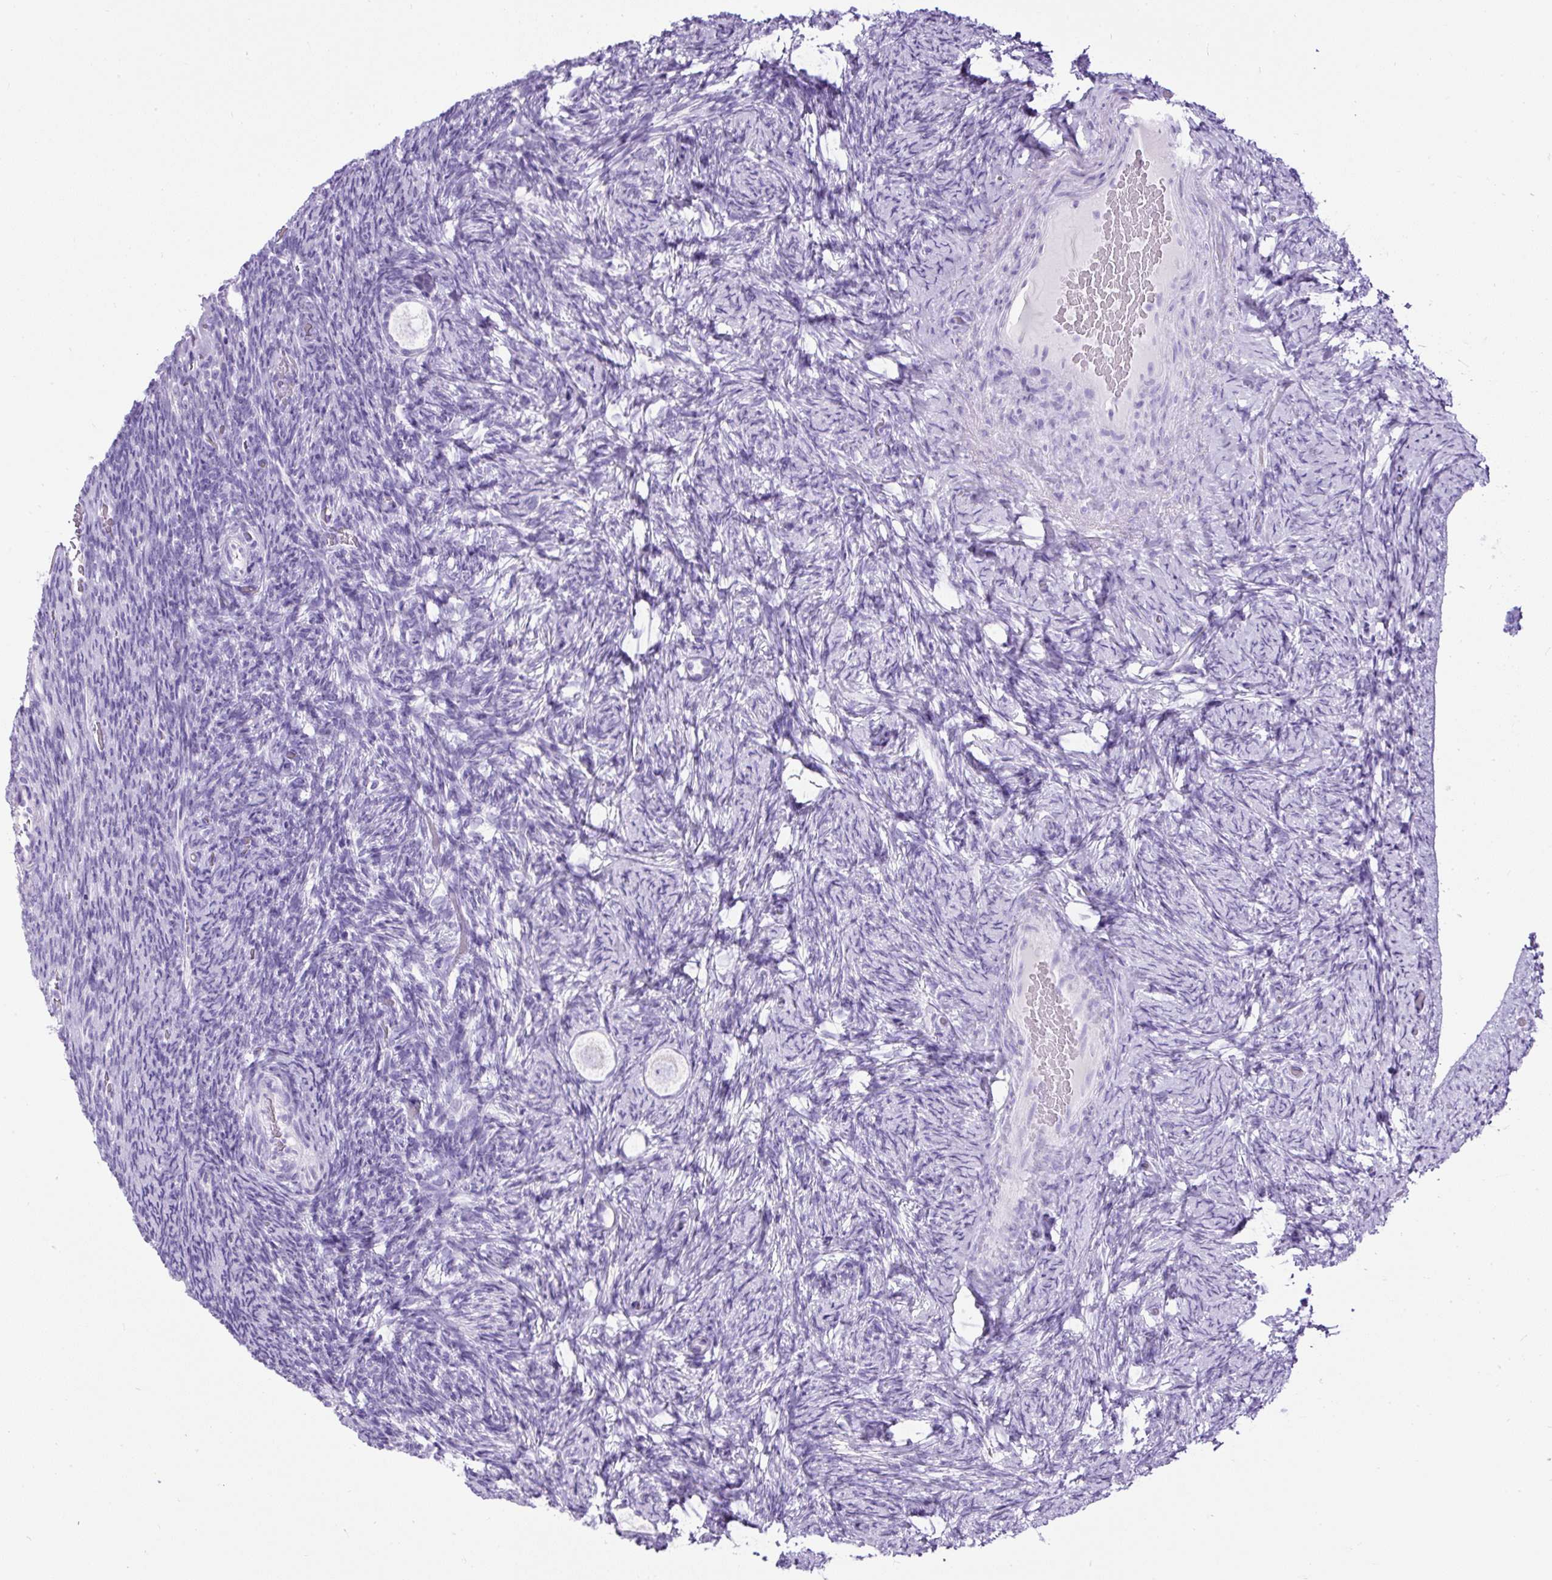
{"staining": {"intensity": "negative", "quantity": "none", "location": "none"}, "tissue": "ovary", "cell_type": "Follicle cells", "image_type": "normal", "snomed": [{"axis": "morphology", "description": "Normal tissue, NOS"}, {"axis": "topography", "description": "Ovary"}], "caption": "The IHC photomicrograph has no significant expression in follicle cells of ovary.", "gene": "PDIA2", "patient": {"sex": "female", "age": 34}}